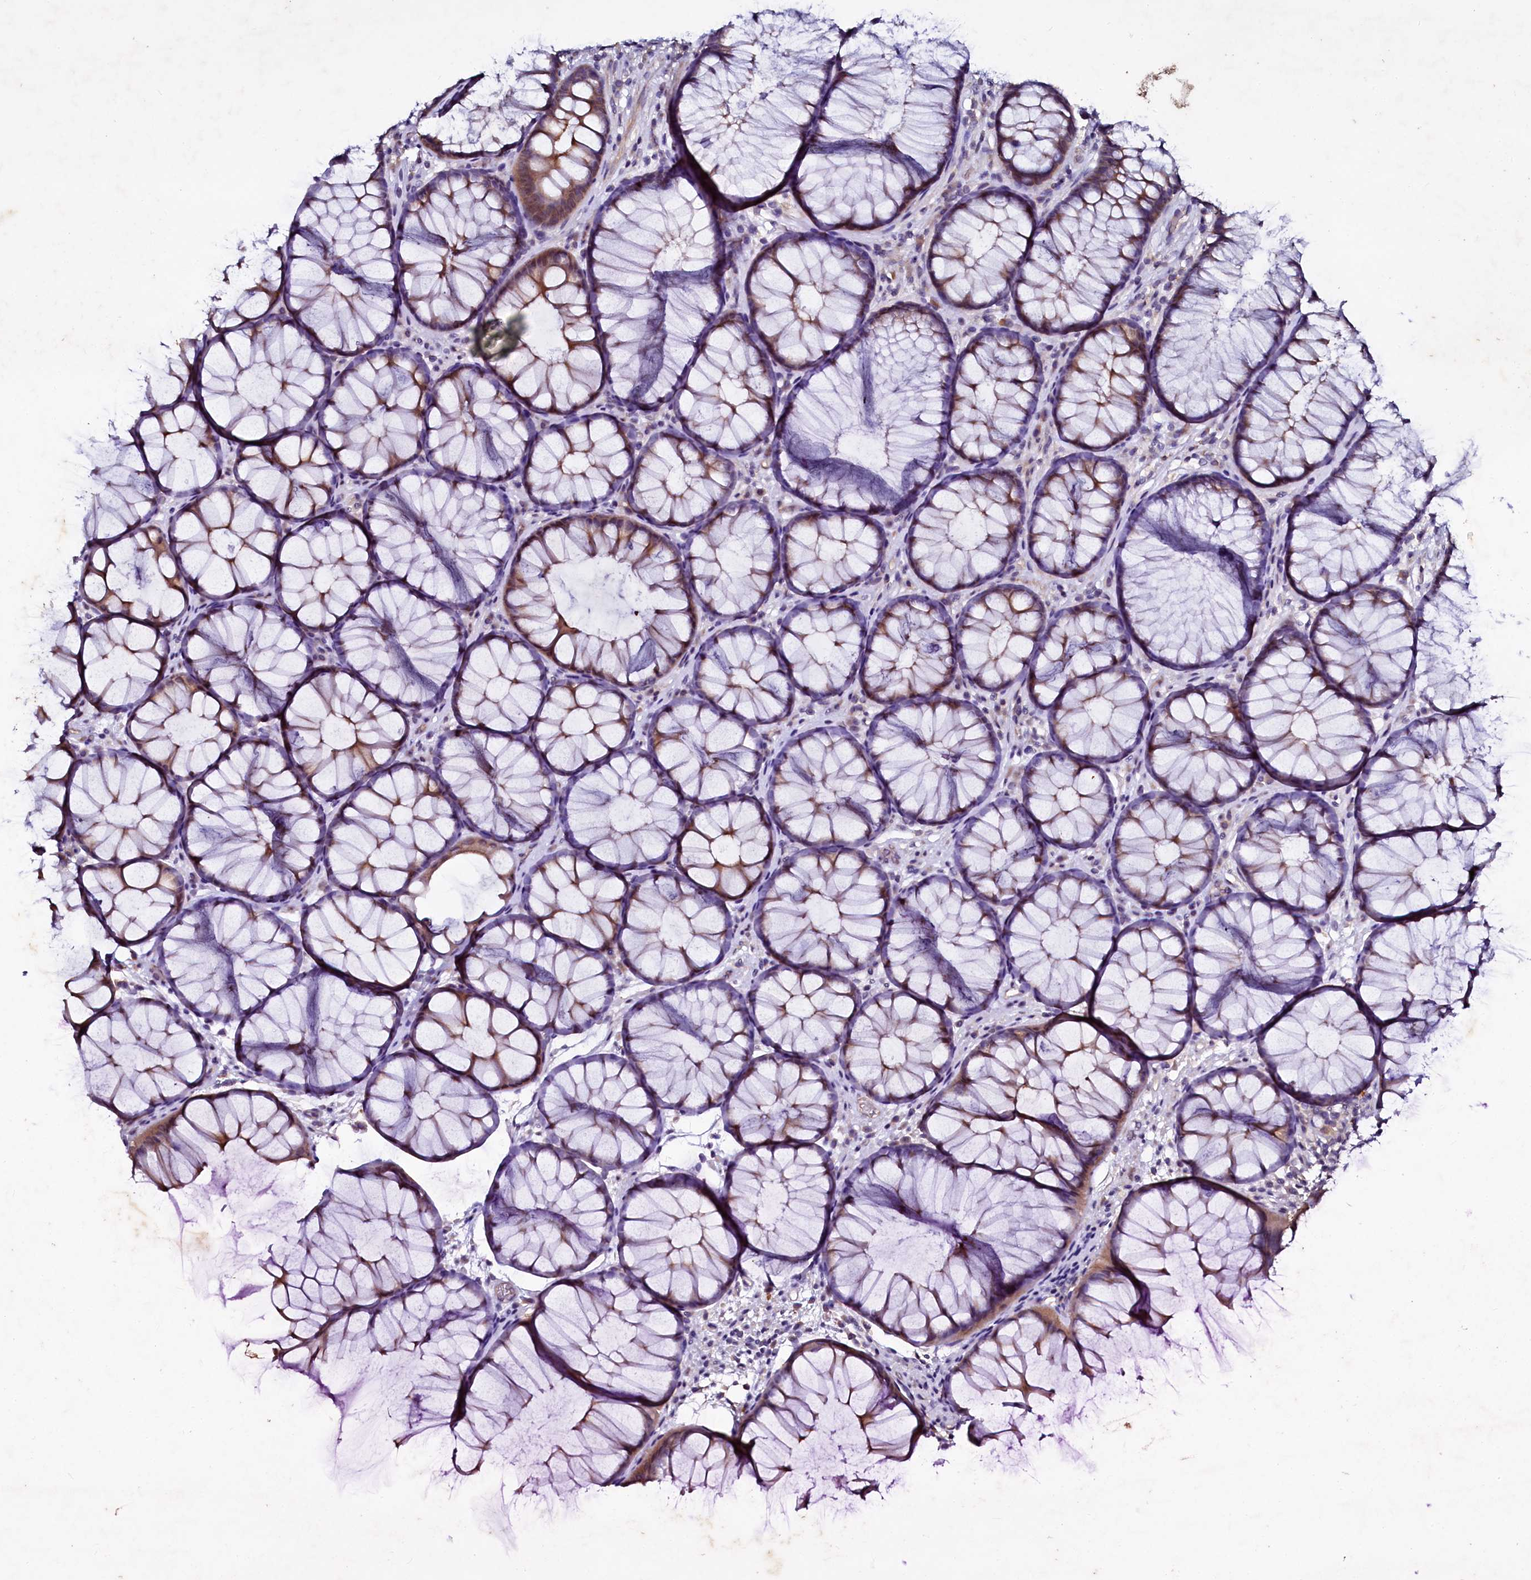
{"staining": {"intensity": "moderate", "quantity": ">75%", "location": "cytoplasmic/membranous"}, "tissue": "colon", "cell_type": "Endothelial cells", "image_type": "normal", "snomed": [{"axis": "morphology", "description": "Normal tissue, NOS"}, {"axis": "topography", "description": "Colon"}], "caption": "Colon stained with DAB immunohistochemistry shows medium levels of moderate cytoplasmic/membranous positivity in about >75% of endothelial cells. (DAB (3,3'-diaminobenzidine) IHC, brown staining for protein, blue staining for nuclei).", "gene": "SELENOT", "patient": {"sex": "female", "age": 82}}